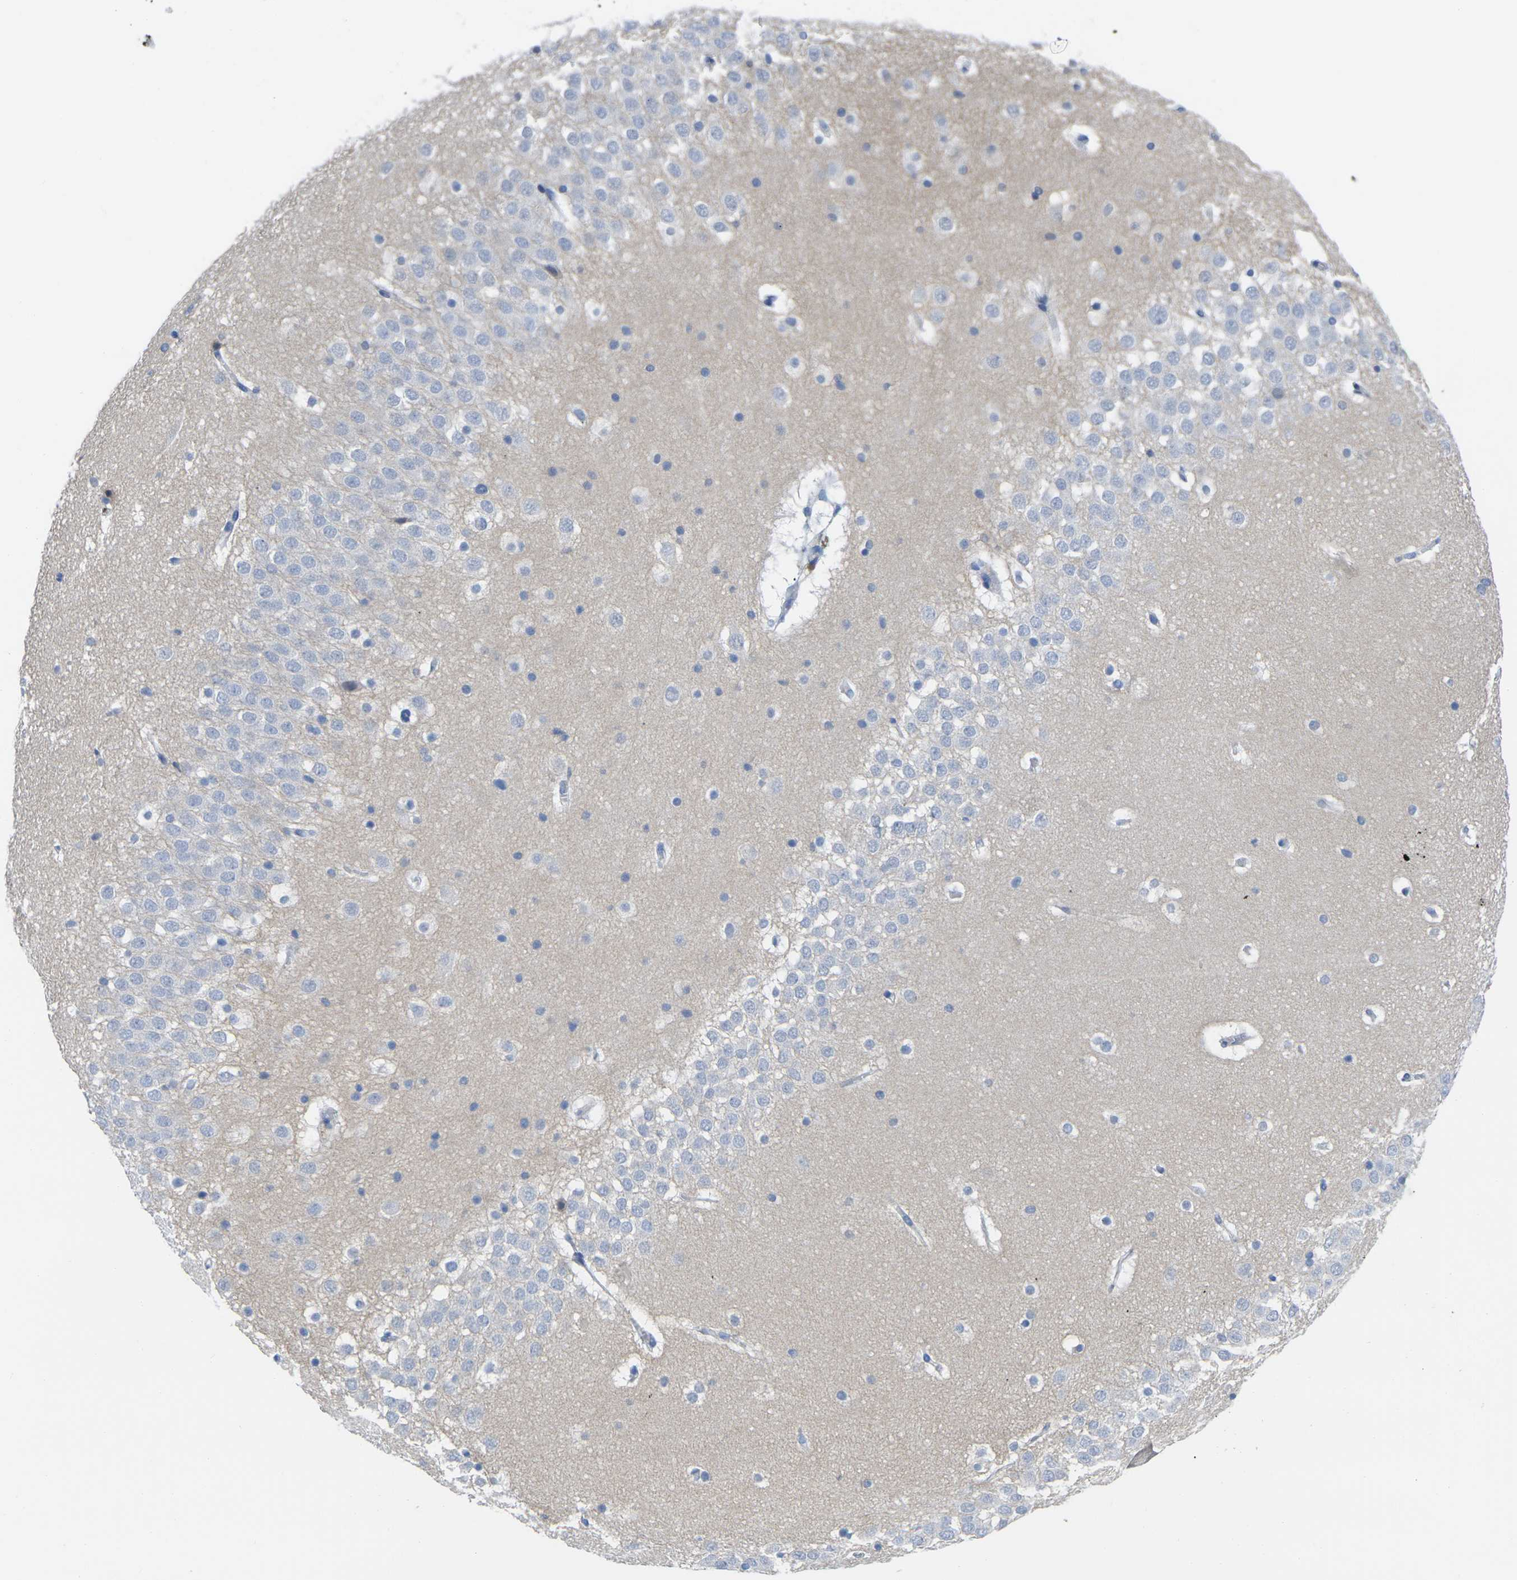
{"staining": {"intensity": "negative", "quantity": "none", "location": "none"}, "tissue": "hippocampus", "cell_type": "Glial cells", "image_type": "normal", "snomed": [{"axis": "morphology", "description": "Normal tissue, NOS"}, {"axis": "topography", "description": "Hippocampus"}], "caption": "A high-resolution image shows immunohistochemistry staining of benign hippocampus, which exhibits no significant expression in glial cells.", "gene": "GREM2", "patient": {"sex": "male", "age": 45}}